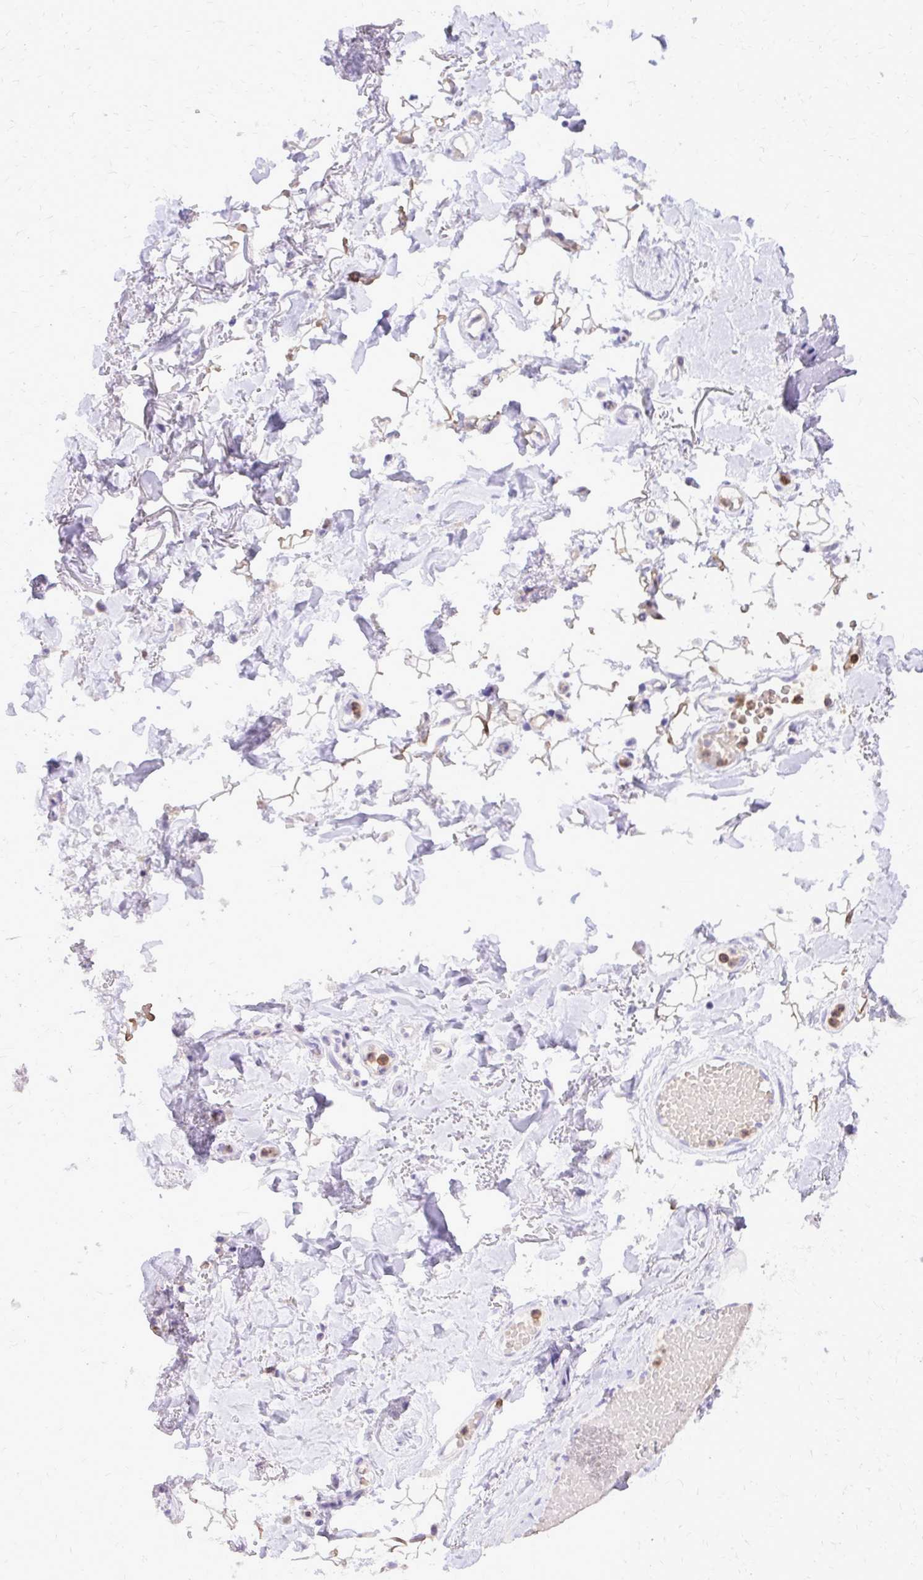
{"staining": {"intensity": "negative", "quantity": "none", "location": "none"}, "tissue": "adipose tissue", "cell_type": "Adipocytes", "image_type": "normal", "snomed": [{"axis": "morphology", "description": "Normal tissue, NOS"}, {"axis": "topography", "description": "Anal"}, {"axis": "topography", "description": "Peripheral nerve tissue"}], "caption": "Immunohistochemistry photomicrograph of normal adipose tissue: adipose tissue stained with DAB (3,3'-diaminobenzidine) exhibits no significant protein positivity in adipocytes.", "gene": "CAT", "patient": {"sex": "male", "age": 78}}